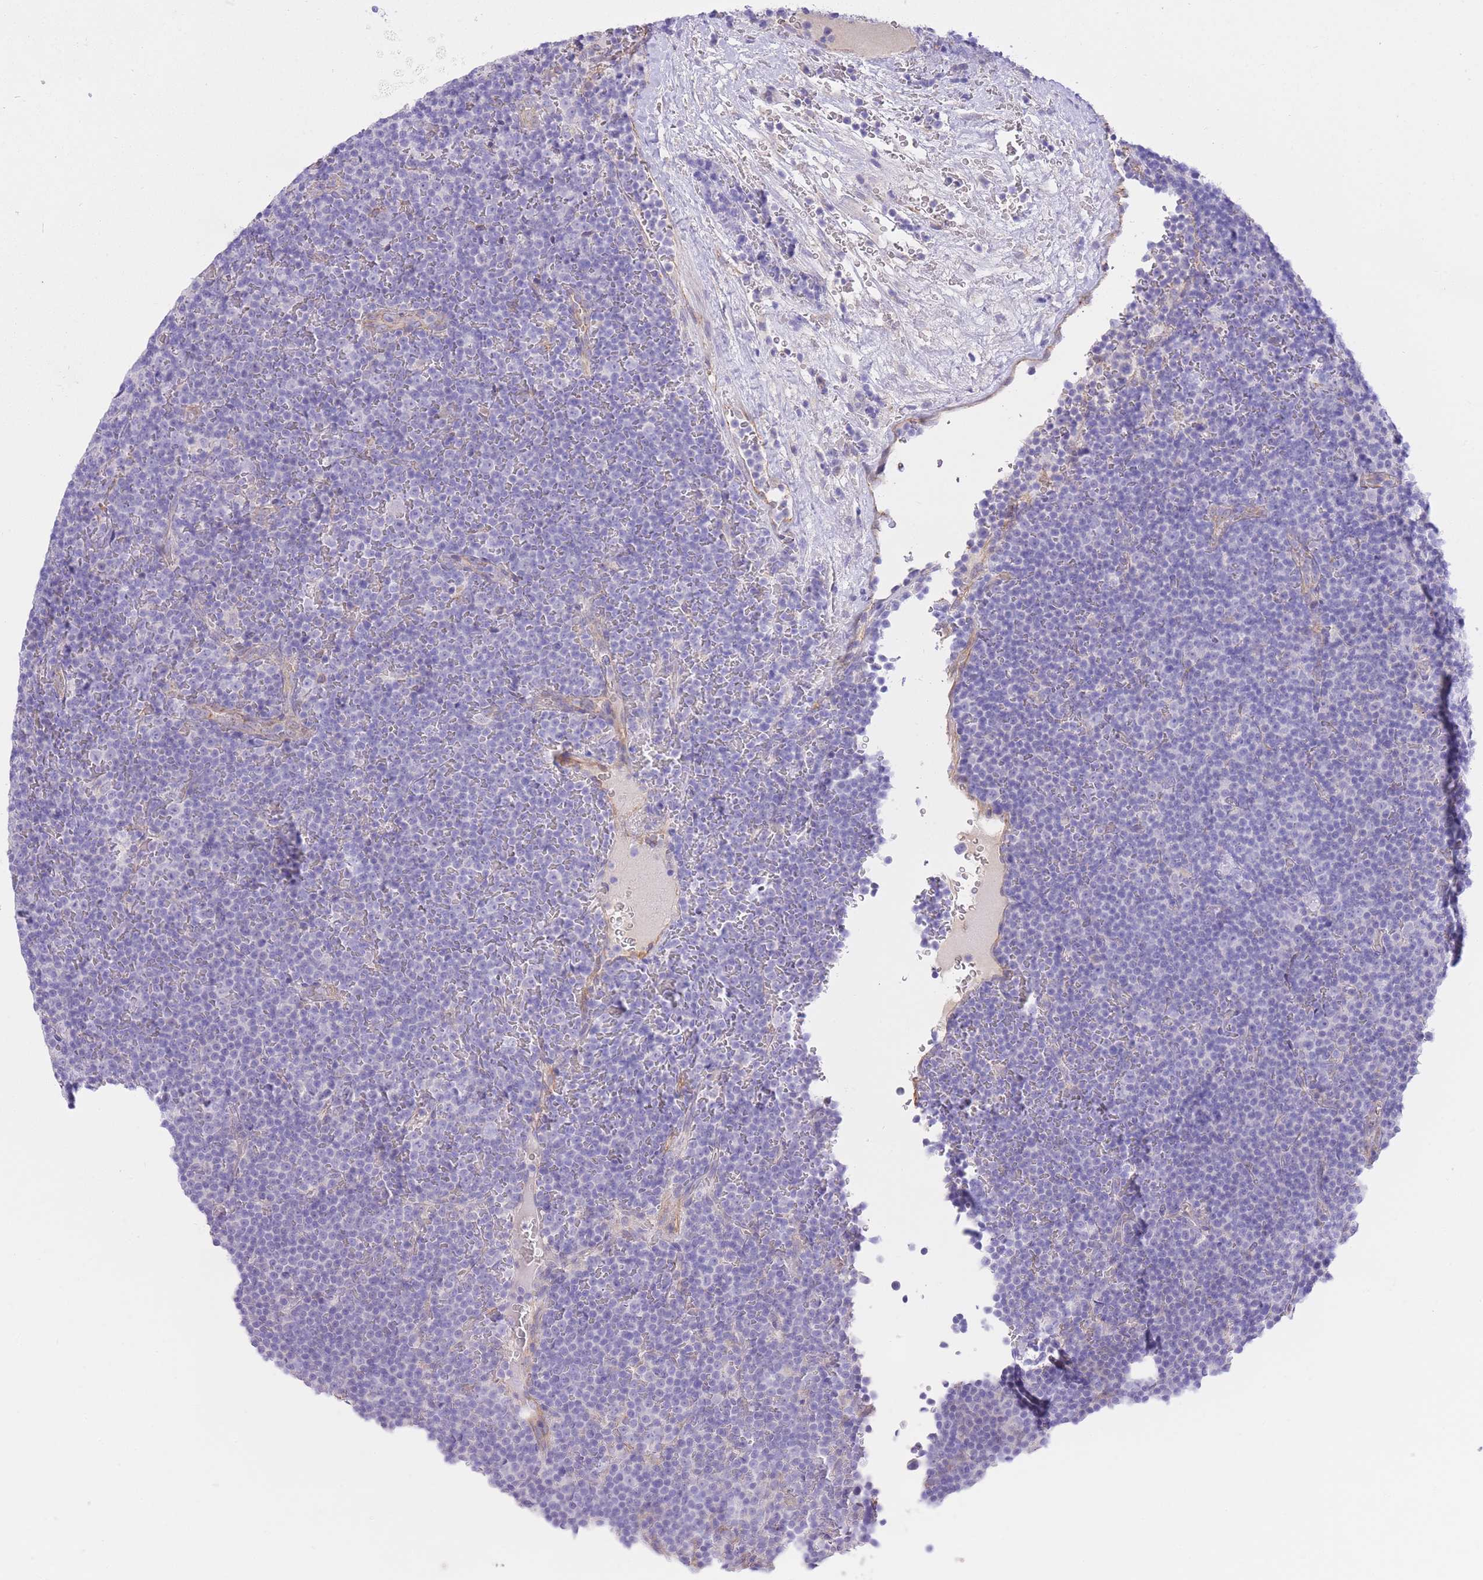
{"staining": {"intensity": "negative", "quantity": "none", "location": "none"}, "tissue": "lymphoma", "cell_type": "Tumor cells", "image_type": "cancer", "snomed": [{"axis": "morphology", "description": "Malignant lymphoma, non-Hodgkin's type, Low grade"}, {"axis": "topography", "description": "Lymph node"}], "caption": "High magnification brightfield microscopy of lymphoma stained with DAB (brown) and counterstained with hematoxylin (blue): tumor cells show no significant expression. (DAB (3,3'-diaminobenzidine) IHC, high magnification).", "gene": "PGM1", "patient": {"sex": "female", "age": 67}}